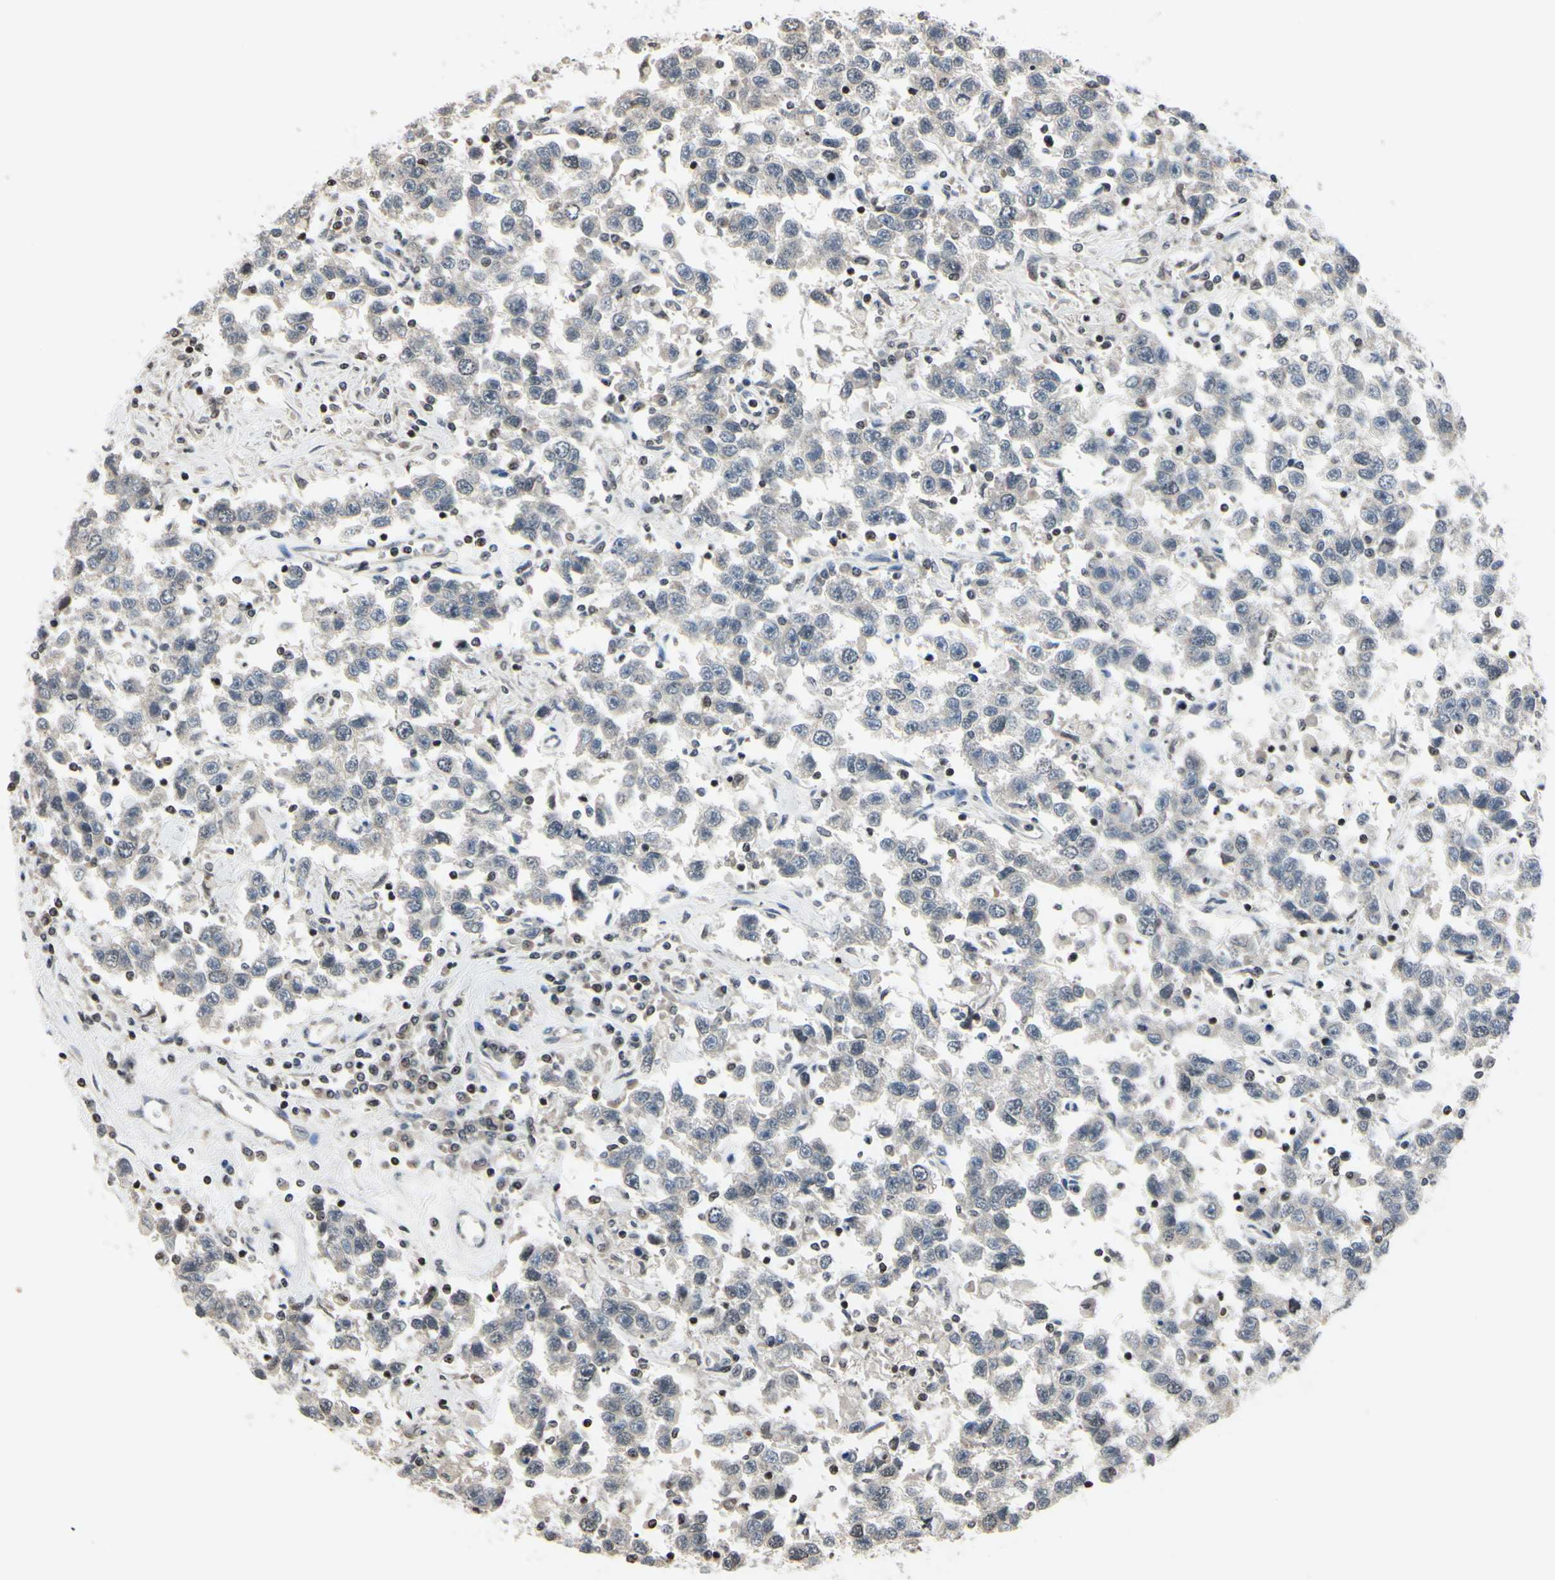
{"staining": {"intensity": "negative", "quantity": "none", "location": "none"}, "tissue": "testis cancer", "cell_type": "Tumor cells", "image_type": "cancer", "snomed": [{"axis": "morphology", "description": "Seminoma, NOS"}, {"axis": "topography", "description": "Testis"}], "caption": "Tumor cells are negative for protein expression in human testis seminoma.", "gene": "ARG1", "patient": {"sex": "male", "age": 41}}